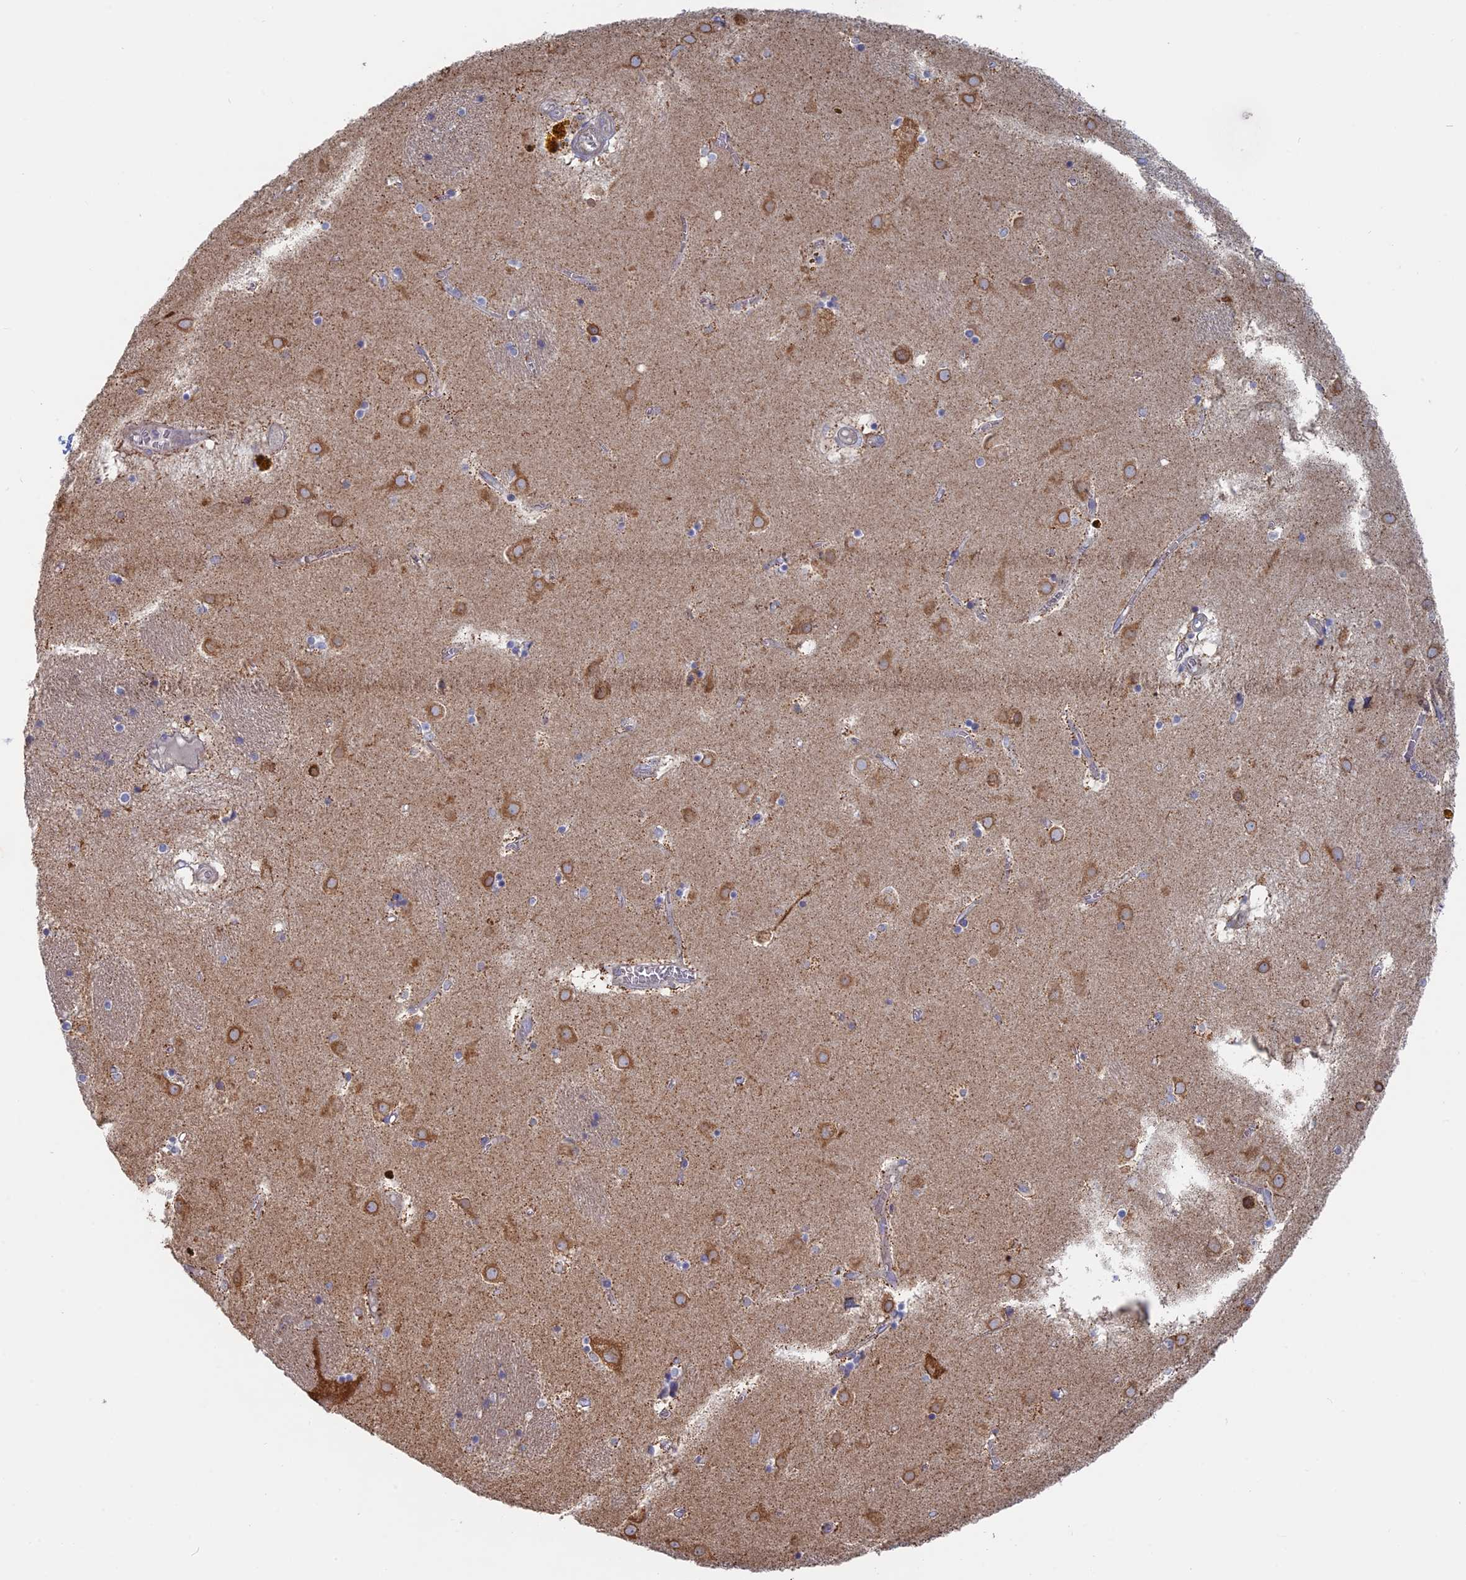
{"staining": {"intensity": "moderate", "quantity": "<25%", "location": "cytoplasmic/membranous"}, "tissue": "caudate", "cell_type": "Glial cells", "image_type": "normal", "snomed": [{"axis": "morphology", "description": "Normal tissue, NOS"}, {"axis": "topography", "description": "Lateral ventricle wall"}], "caption": "This is a histology image of IHC staining of unremarkable caudate, which shows moderate expression in the cytoplasmic/membranous of glial cells.", "gene": "TBC1D30", "patient": {"sex": "male", "age": 70}}